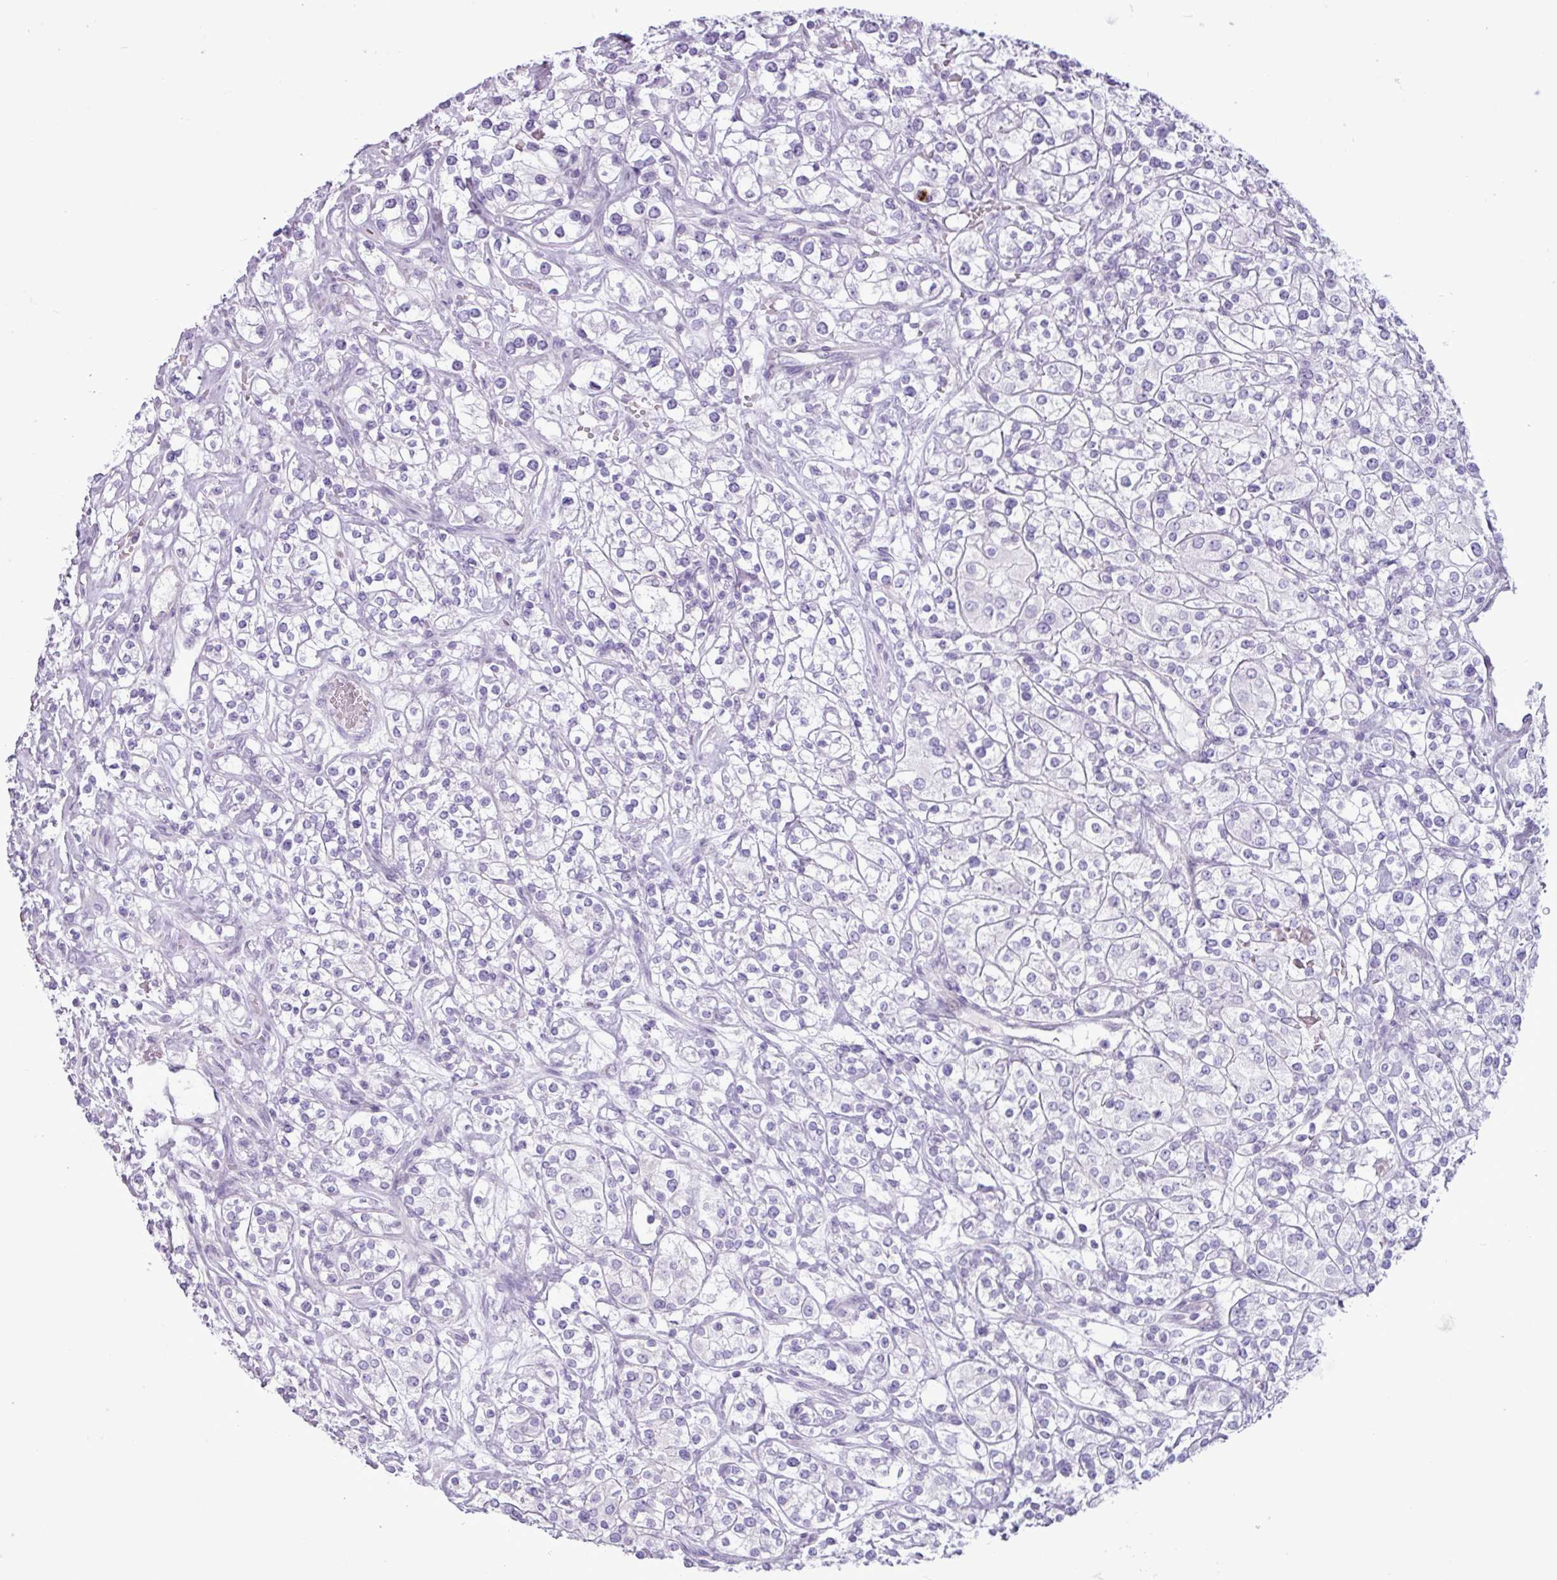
{"staining": {"intensity": "negative", "quantity": "none", "location": "none"}, "tissue": "renal cancer", "cell_type": "Tumor cells", "image_type": "cancer", "snomed": [{"axis": "morphology", "description": "Adenocarcinoma, NOS"}, {"axis": "topography", "description": "Kidney"}], "caption": "An image of renal cancer stained for a protein exhibits no brown staining in tumor cells. The staining is performed using DAB brown chromogen with nuclei counter-stained in using hematoxylin.", "gene": "TMEM178A", "patient": {"sex": "male", "age": 77}}